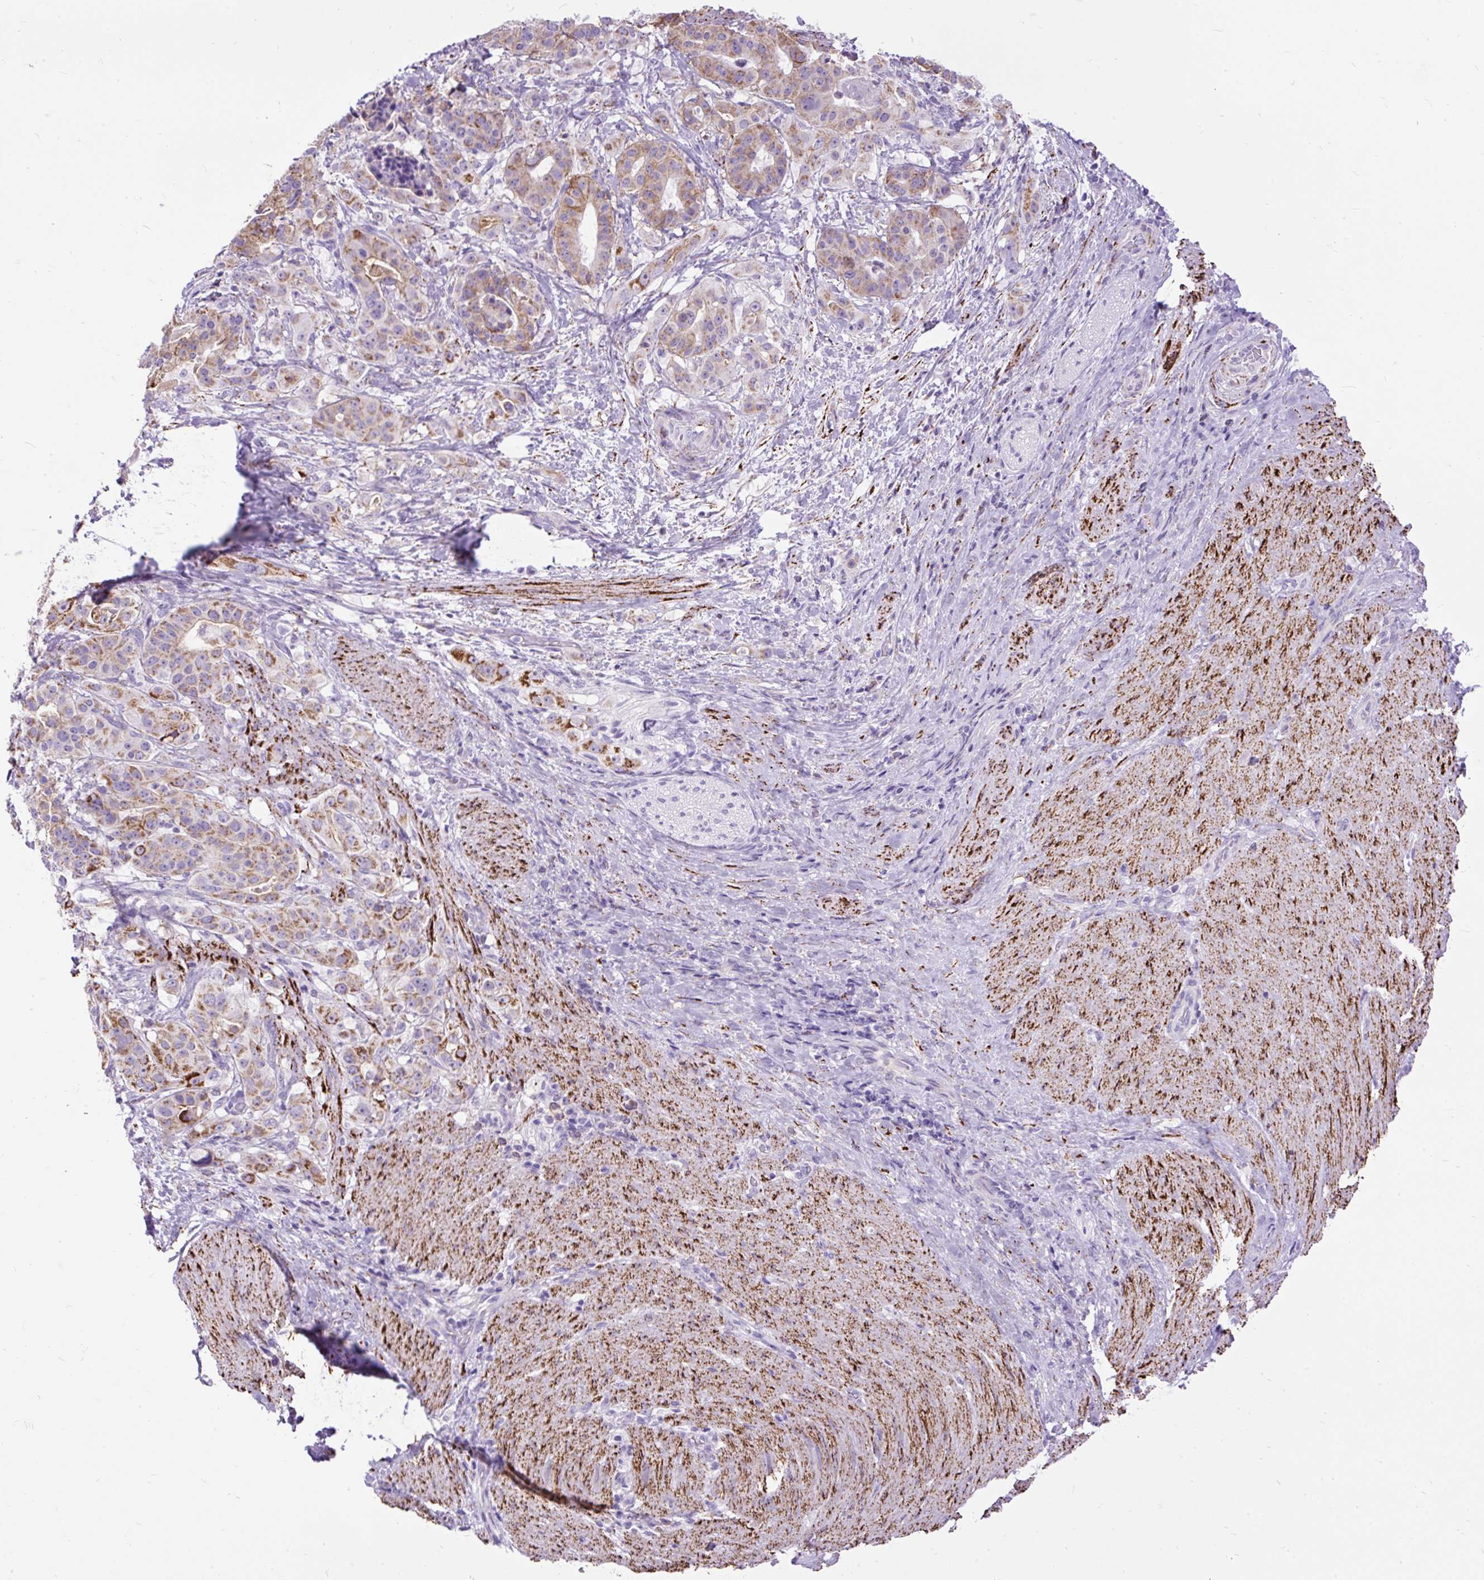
{"staining": {"intensity": "moderate", "quantity": "25%-75%", "location": "cytoplasmic/membranous"}, "tissue": "stomach cancer", "cell_type": "Tumor cells", "image_type": "cancer", "snomed": [{"axis": "morphology", "description": "Adenocarcinoma, NOS"}, {"axis": "topography", "description": "Stomach"}], "caption": "A brown stain highlights moderate cytoplasmic/membranous positivity of a protein in stomach cancer tumor cells.", "gene": "ZNF256", "patient": {"sex": "male", "age": 48}}